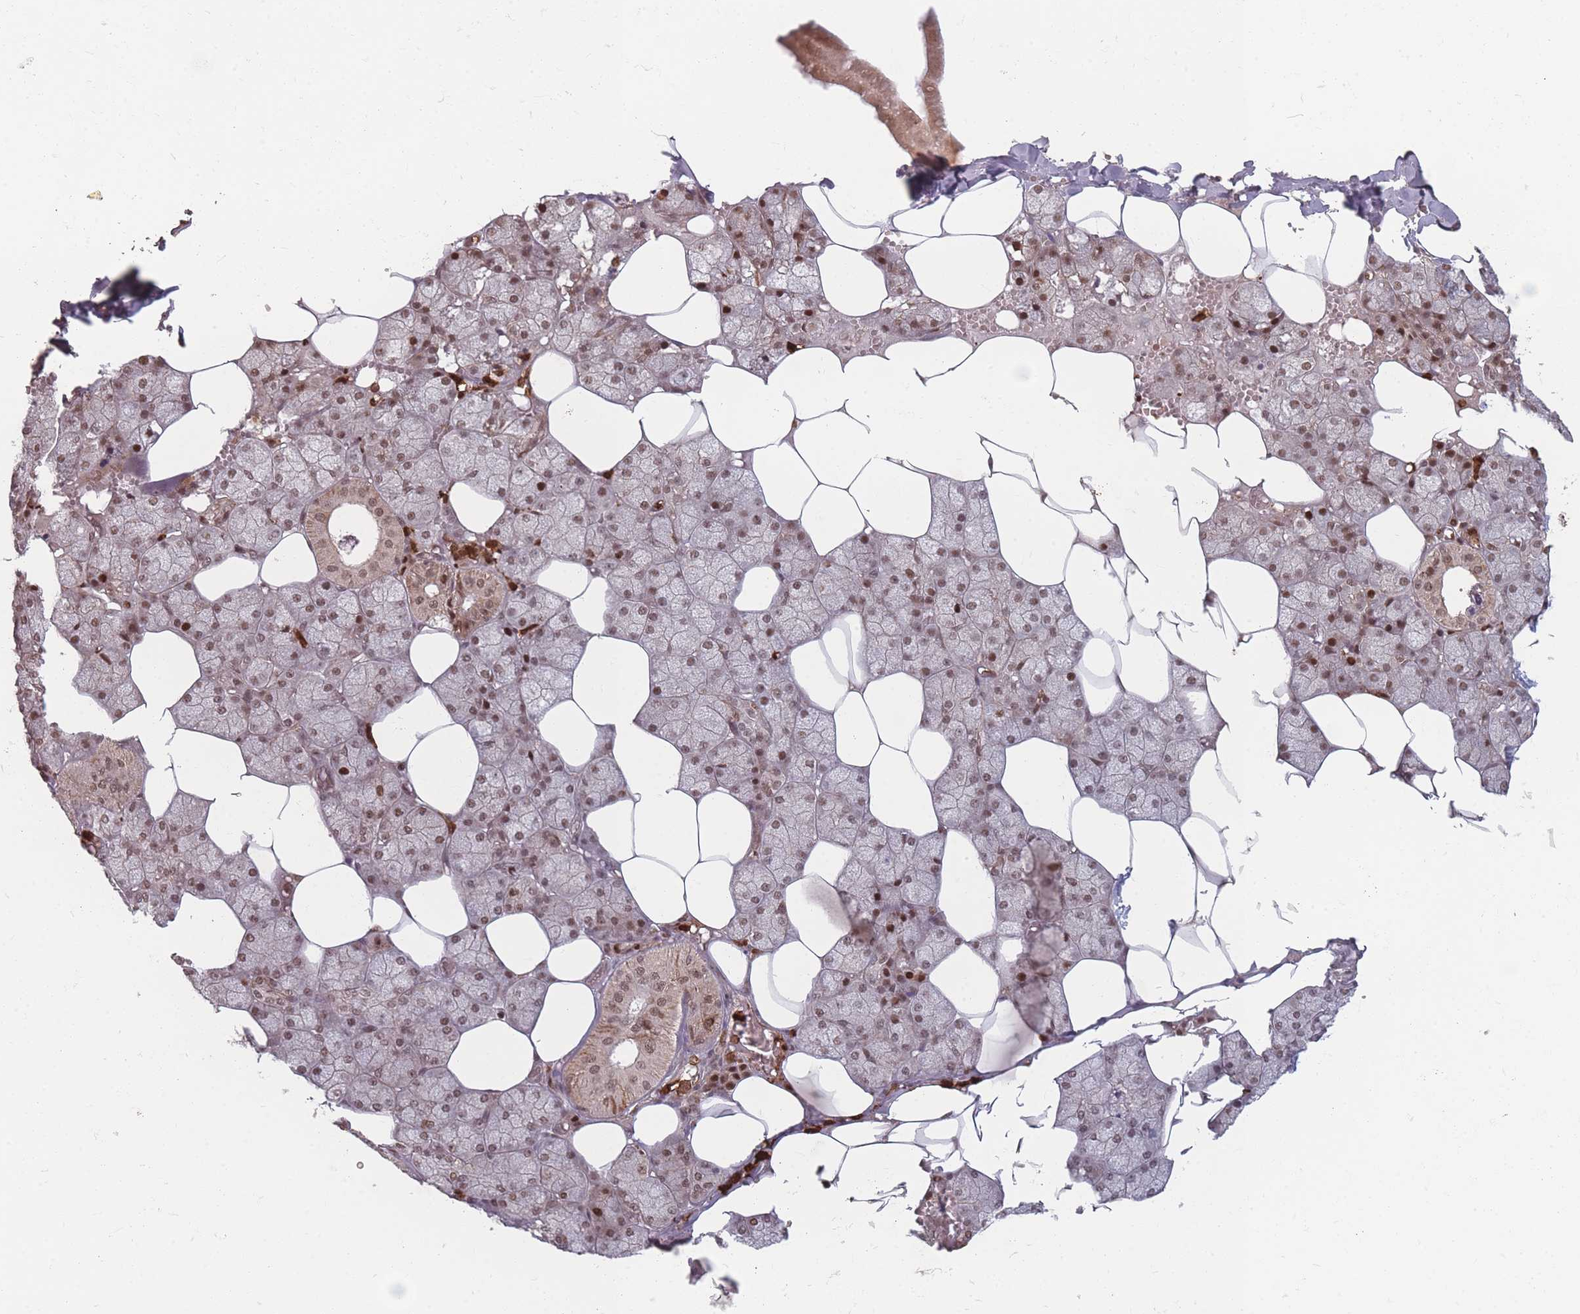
{"staining": {"intensity": "moderate", "quantity": ">75%", "location": "cytoplasmic/membranous,nuclear"}, "tissue": "salivary gland", "cell_type": "Glandular cells", "image_type": "normal", "snomed": [{"axis": "morphology", "description": "Normal tissue, NOS"}, {"axis": "topography", "description": "Salivary gland"}], "caption": "Salivary gland stained with DAB IHC shows medium levels of moderate cytoplasmic/membranous,nuclear positivity in approximately >75% of glandular cells.", "gene": "WDR55", "patient": {"sex": "male", "age": 62}}